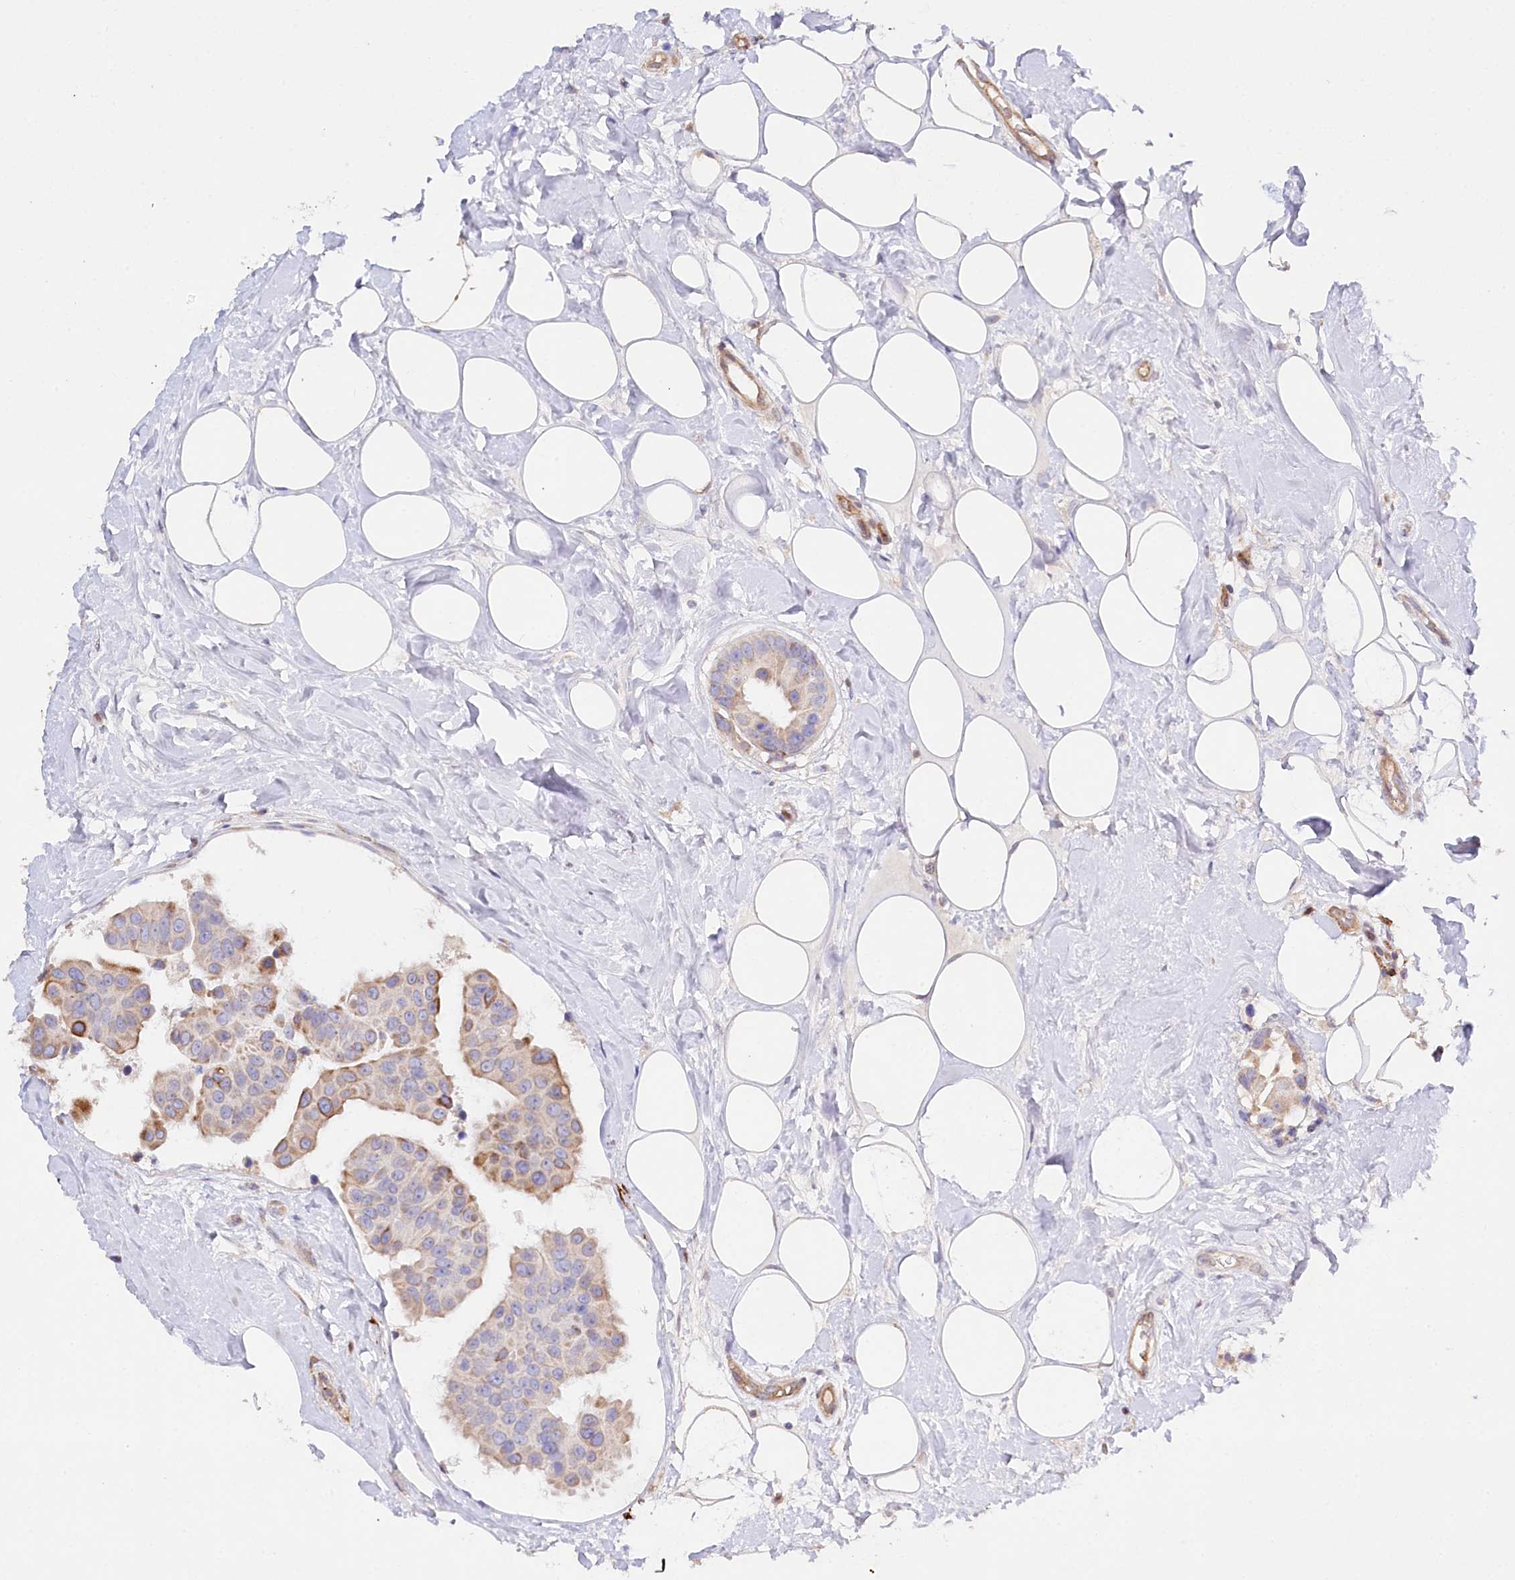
{"staining": {"intensity": "moderate", "quantity": "25%-75%", "location": "cytoplasmic/membranous"}, "tissue": "breast cancer", "cell_type": "Tumor cells", "image_type": "cancer", "snomed": [{"axis": "morphology", "description": "Normal tissue, NOS"}, {"axis": "morphology", "description": "Duct carcinoma"}, {"axis": "topography", "description": "Breast"}], "caption": "Breast invasive ductal carcinoma tissue exhibits moderate cytoplasmic/membranous expression in approximately 25%-75% of tumor cells, visualized by immunohistochemistry. (Brightfield microscopy of DAB IHC at high magnification).", "gene": "RBP5", "patient": {"sex": "female", "age": 39}}